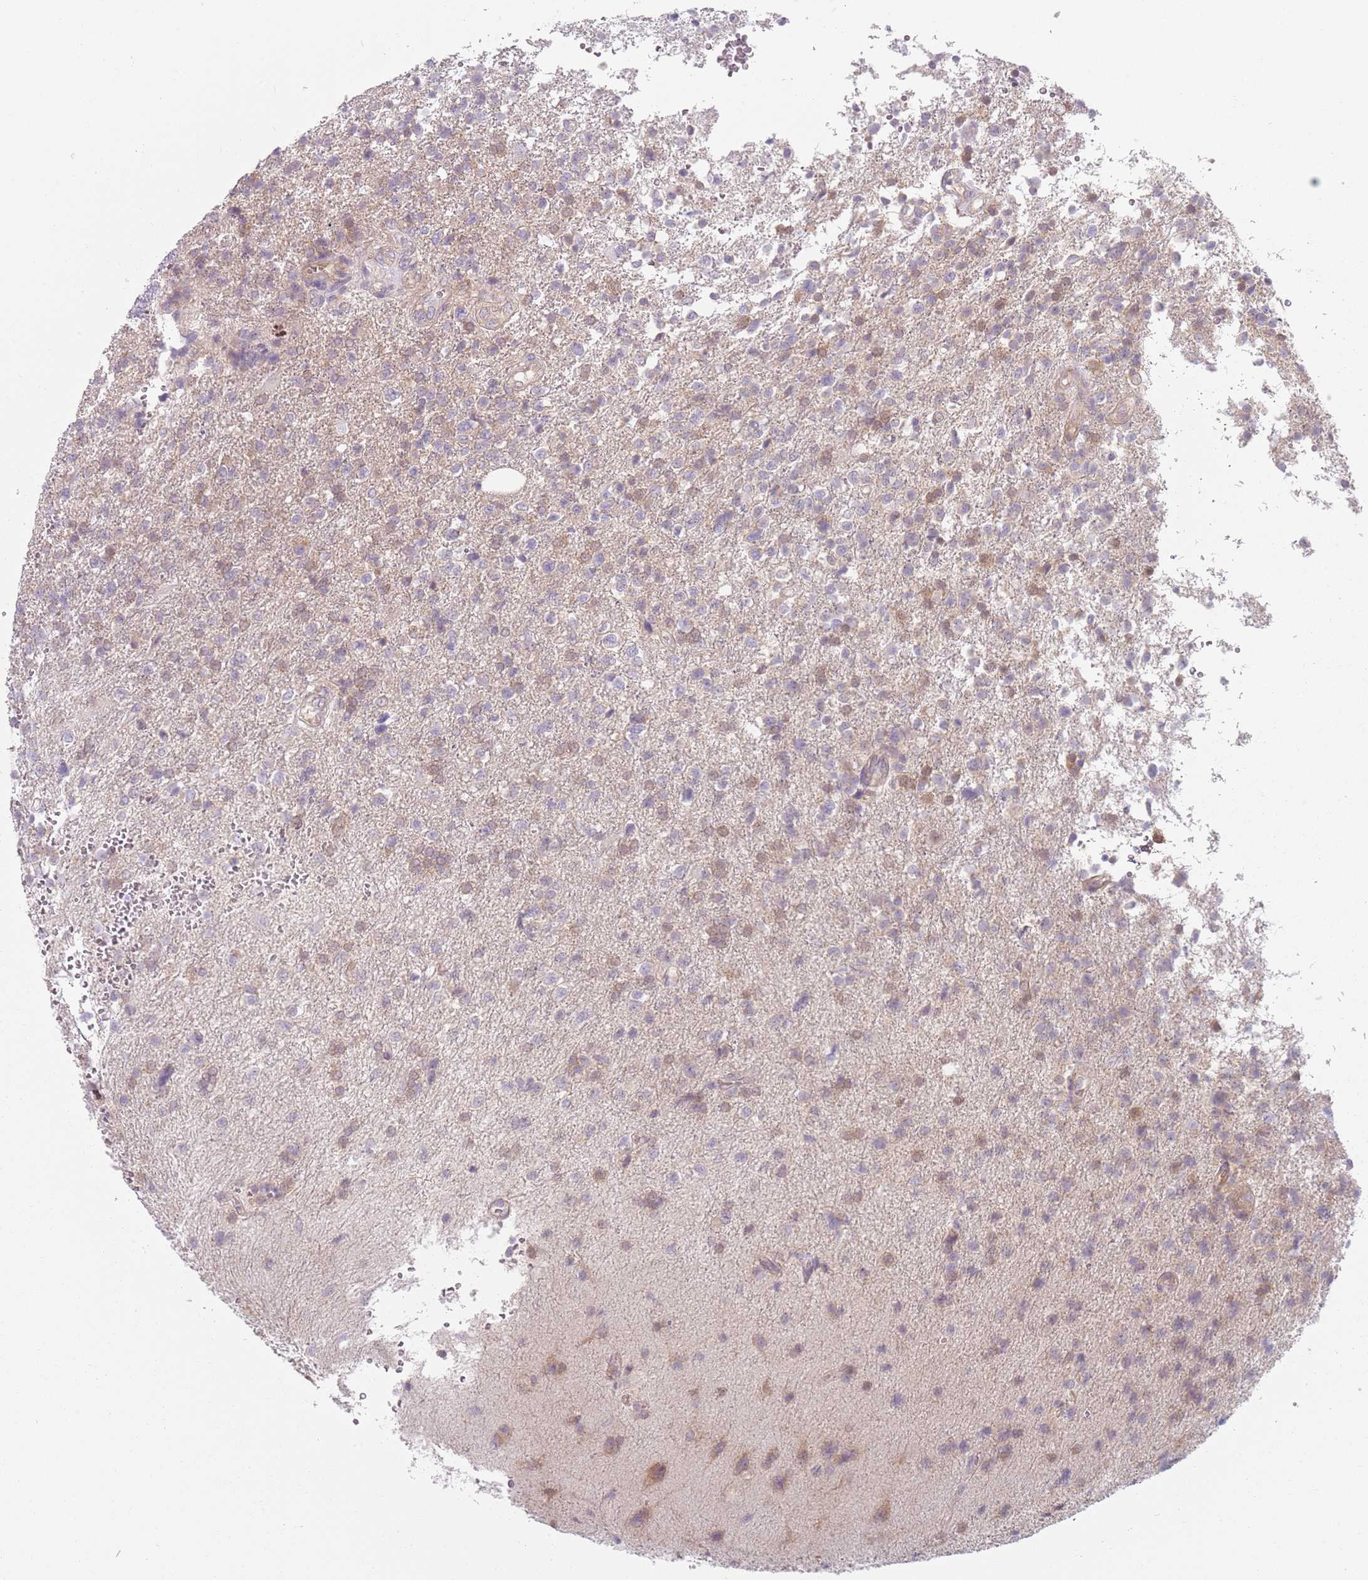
{"staining": {"intensity": "weak", "quantity": "<25%", "location": "cytoplasmic/membranous"}, "tissue": "glioma", "cell_type": "Tumor cells", "image_type": "cancer", "snomed": [{"axis": "morphology", "description": "Glioma, malignant, High grade"}, {"axis": "topography", "description": "Brain"}], "caption": "Immunohistochemical staining of high-grade glioma (malignant) demonstrates no significant staining in tumor cells.", "gene": "SLC26A6", "patient": {"sex": "male", "age": 56}}